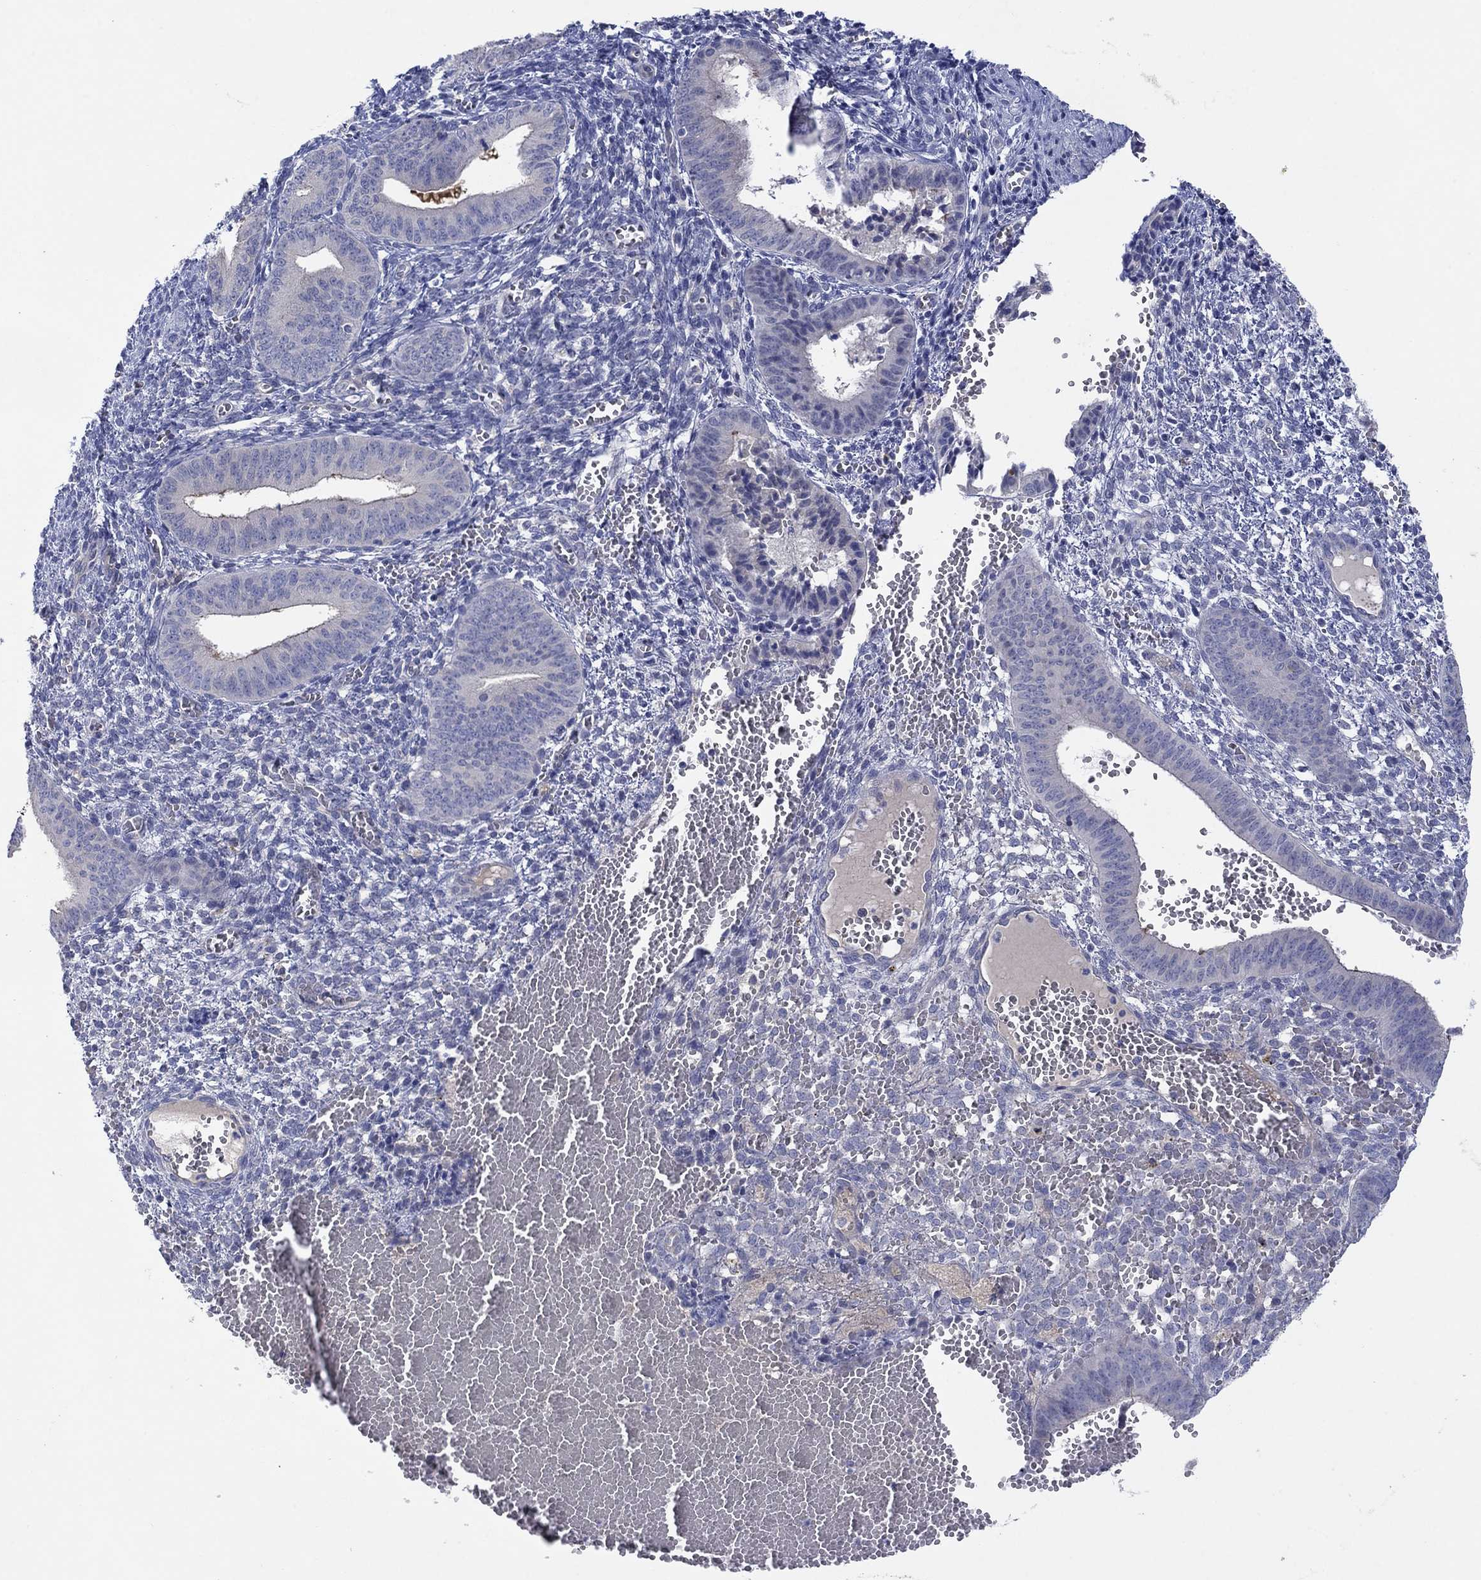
{"staining": {"intensity": "negative", "quantity": "none", "location": "none"}, "tissue": "endometrium", "cell_type": "Cells in endometrial stroma", "image_type": "normal", "snomed": [{"axis": "morphology", "description": "Normal tissue, NOS"}, {"axis": "topography", "description": "Endometrium"}], "caption": "Protein analysis of normal endometrium reveals no significant positivity in cells in endometrial stroma. (Brightfield microscopy of DAB (3,3'-diaminobenzidine) immunohistochemistry at high magnification).", "gene": "PLCL2", "patient": {"sex": "female", "age": 42}}